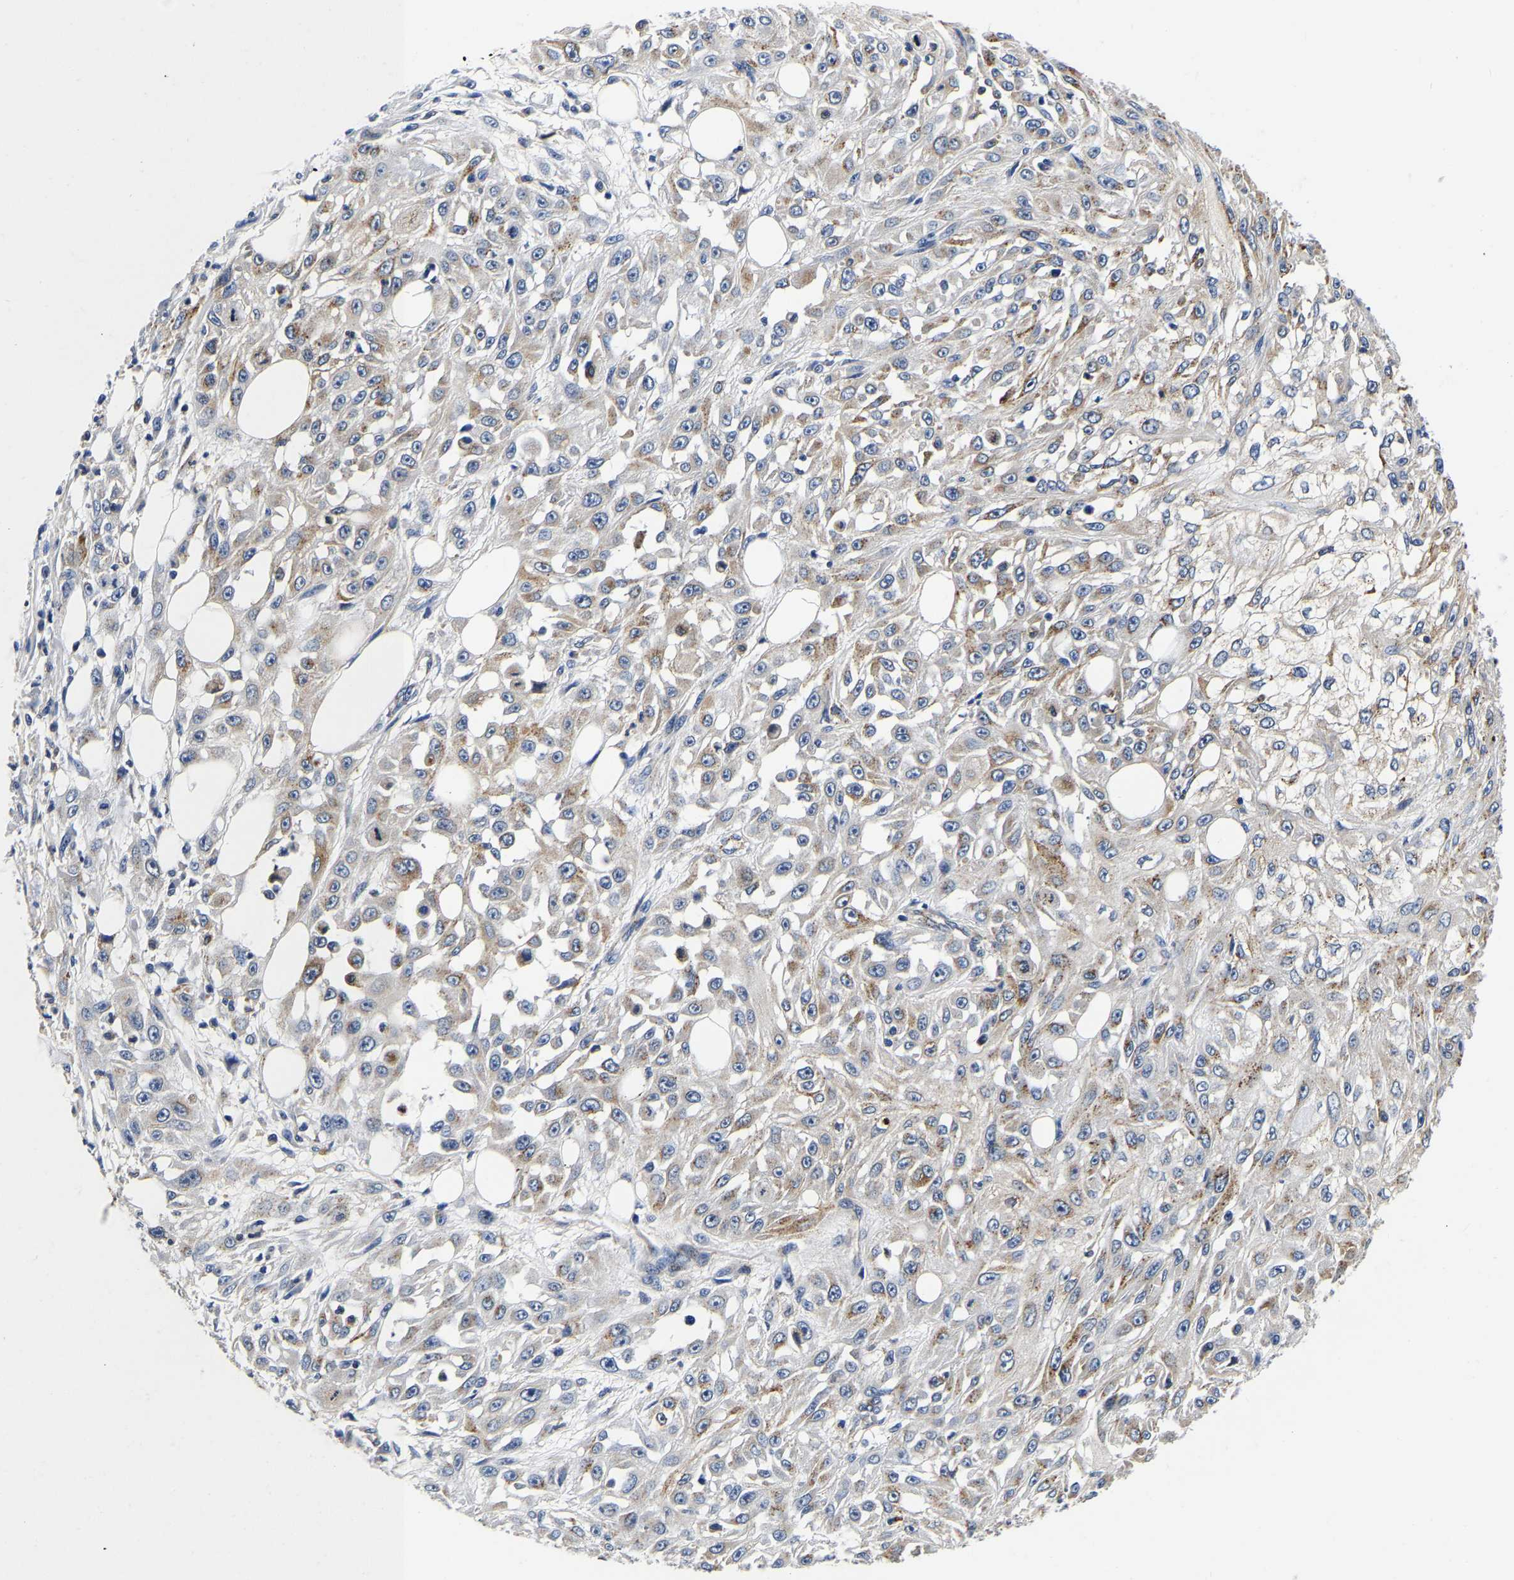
{"staining": {"intensity": "moderate", "quantity": "<25%", "location": "cytoplasmic/membranous"}, "tissue": "skin cancer", "cell_type": "Tumor cells", "image_type": "cancer", "snomed": [{"axis": "morphology", "description": "Squamous cell carcinoma, NOS"}, {"axis": "morphology", "description": "Squamous cell carcinoma, metastatic, NOS"}, {"axis": "topography", "description": "Skin"}, {"axis": "topography", "description": "Lymph node"}], "caption": "Immunohistochemical staining of human skin cancer (metastatic squamous cell carcinoma) reveals low levels of moderate cytoplasmic/membranous positivity in approximately <25% of tumor cells. The protein is shown in brown color, while the nuclei are stained blue.", "gene": "GRN", "patient": {"sex": "male", "age": 75}}